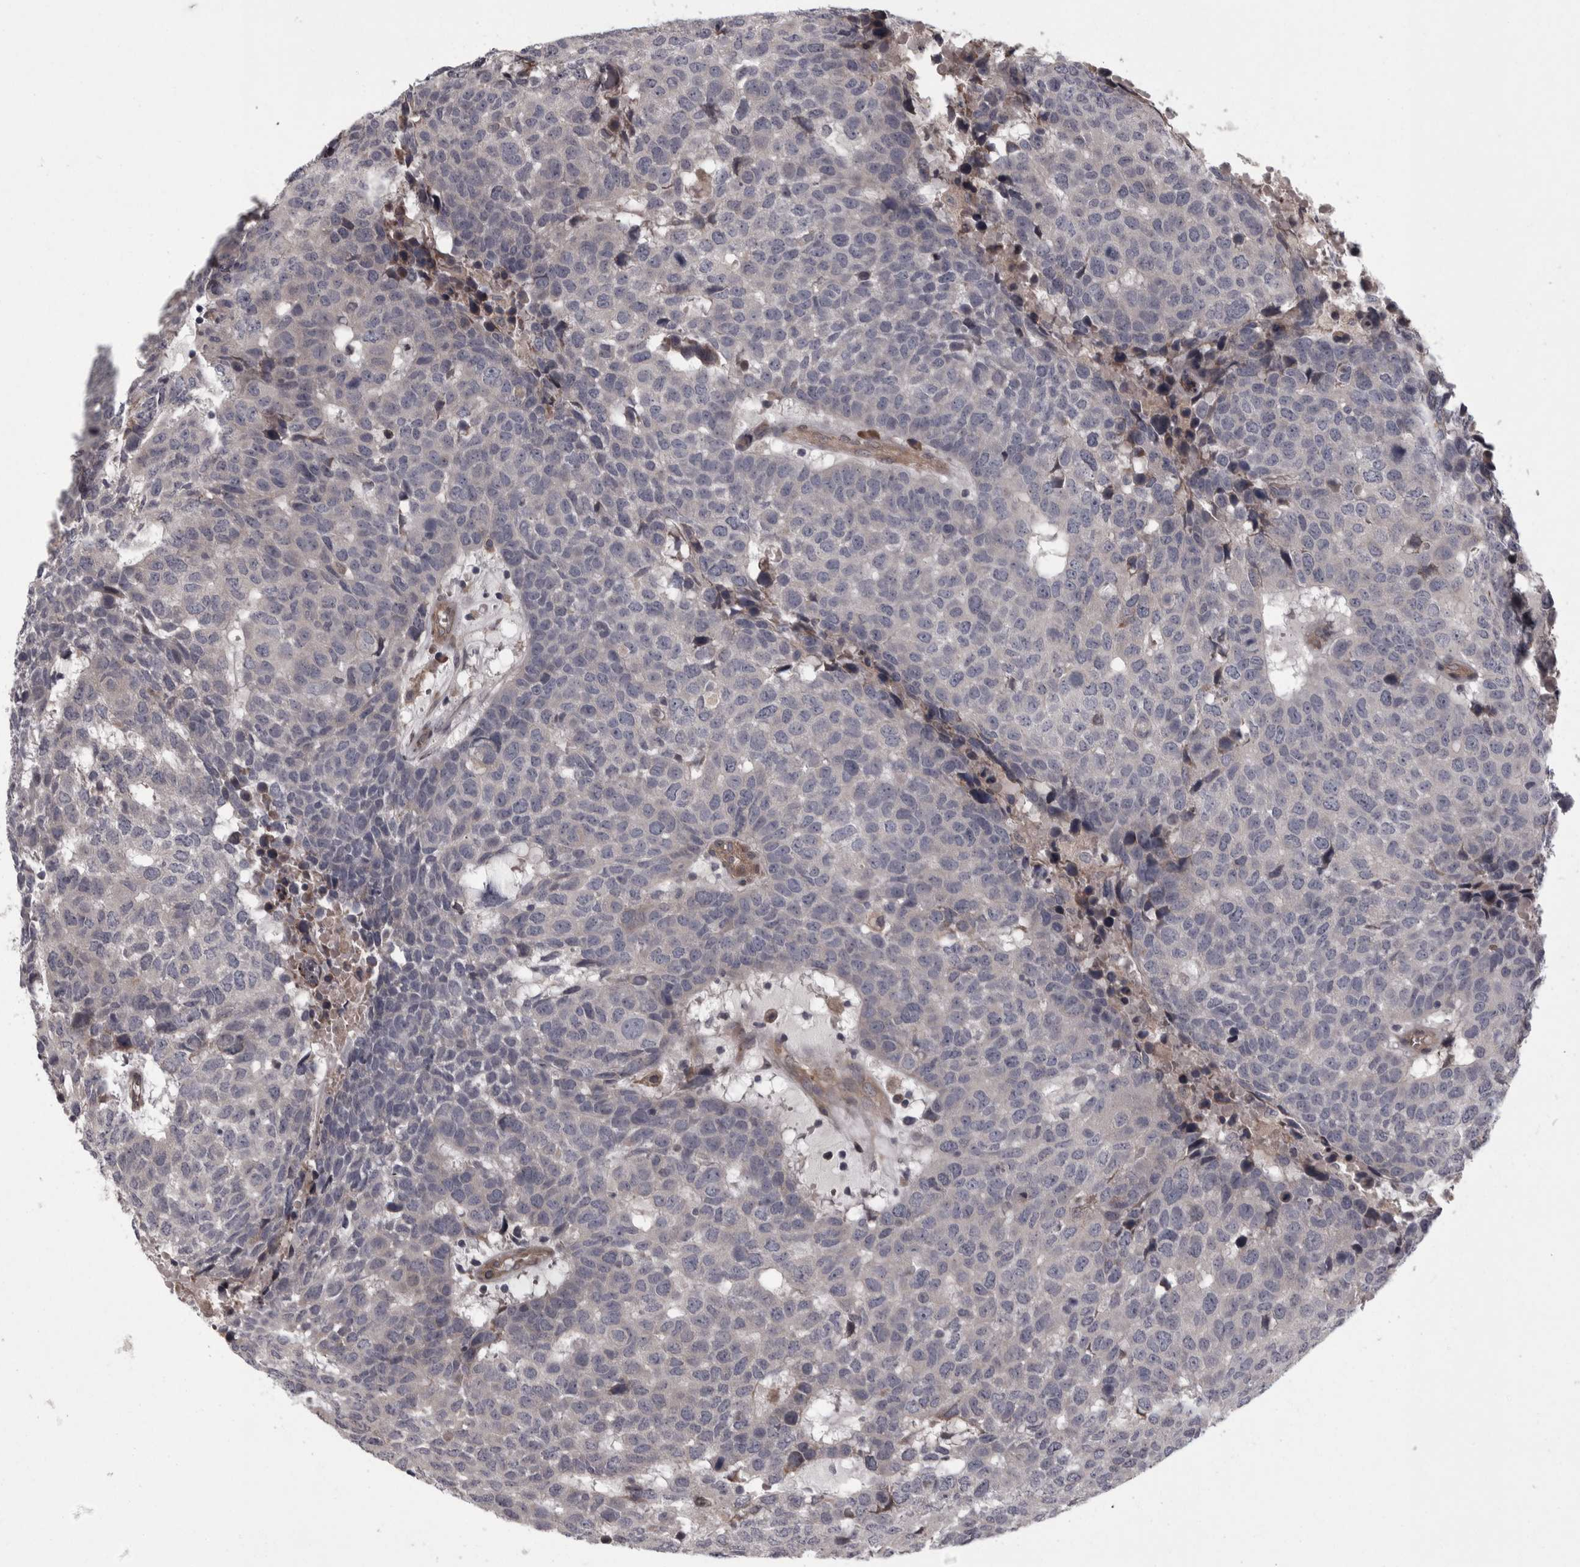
{"staining": {"intensity": "negative", "quantity": "none", "location": "none"}, "tissue": "head and neck cancer", "cell_type": "Tumor cells", "image_type": "cancer", "snomed": [{"axis": "morphology", "description": "Squamous cell carcinoma, NOS"}, {"axis": "topography", "description": "Head-Neck"}], "caption": "Micrograph shows no protein expression in tumor cells of head and neck squamous cell carcinoma tissue.", "gene": "RSU1", "patient": {"sex": "male", "age": 66}}